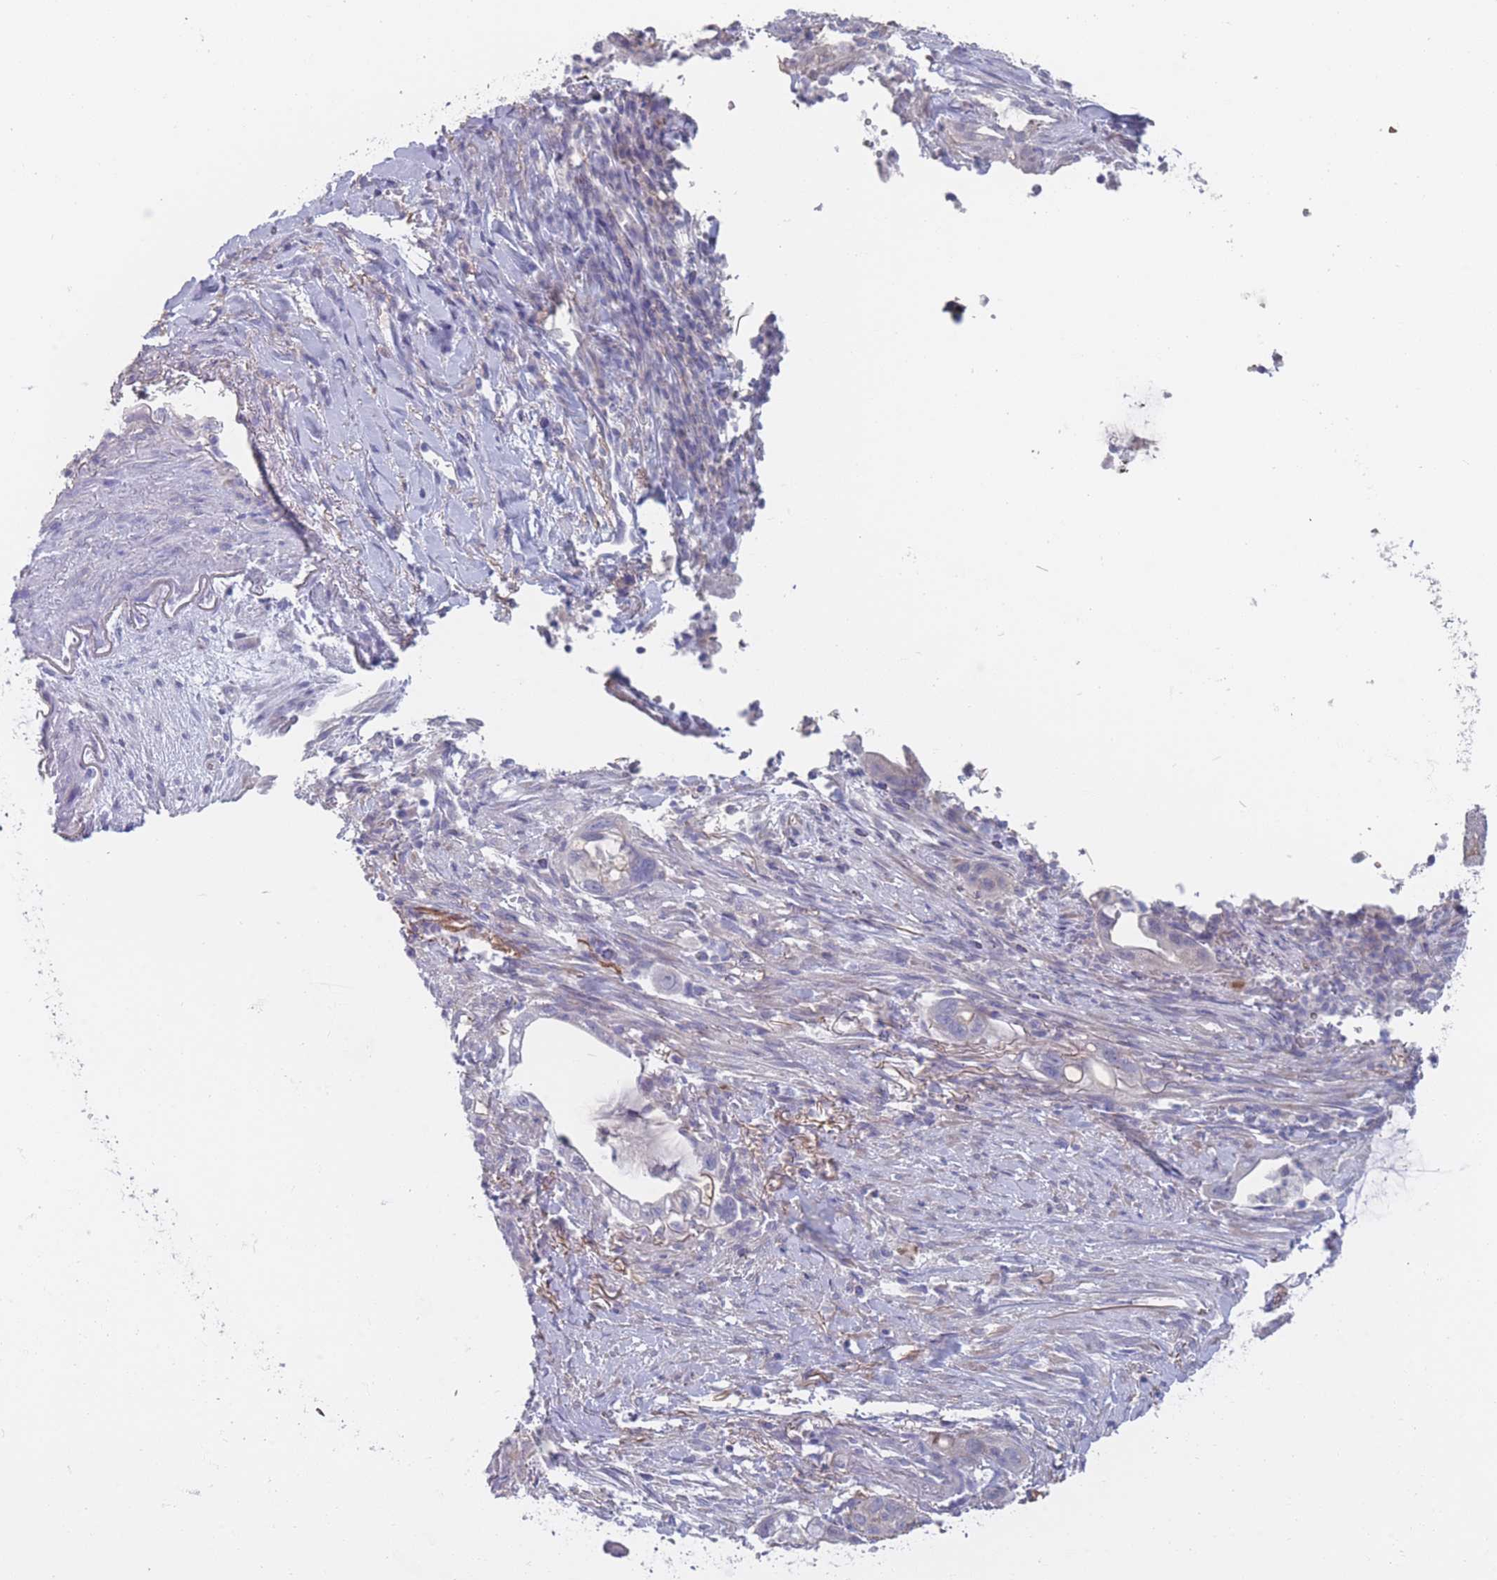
{"staining": {"intensity": "negative", "quantity": "none", "location": "none"}, "tissue": "pancreatic cancer", "cell_type": "Tumor cells", "image_type": "cancer", "snomed": [{"axis": "morphology", "description": "Adenocarcinoma, NOS"}, {"axis": "topography", "description": "Pancreas"}], "caption": "There is no significant expression in tumor cells of pancreatic cancer (adenocarcinoma).", "gene": "PIGU", "patient": {"sex": "male", "age": 44}}